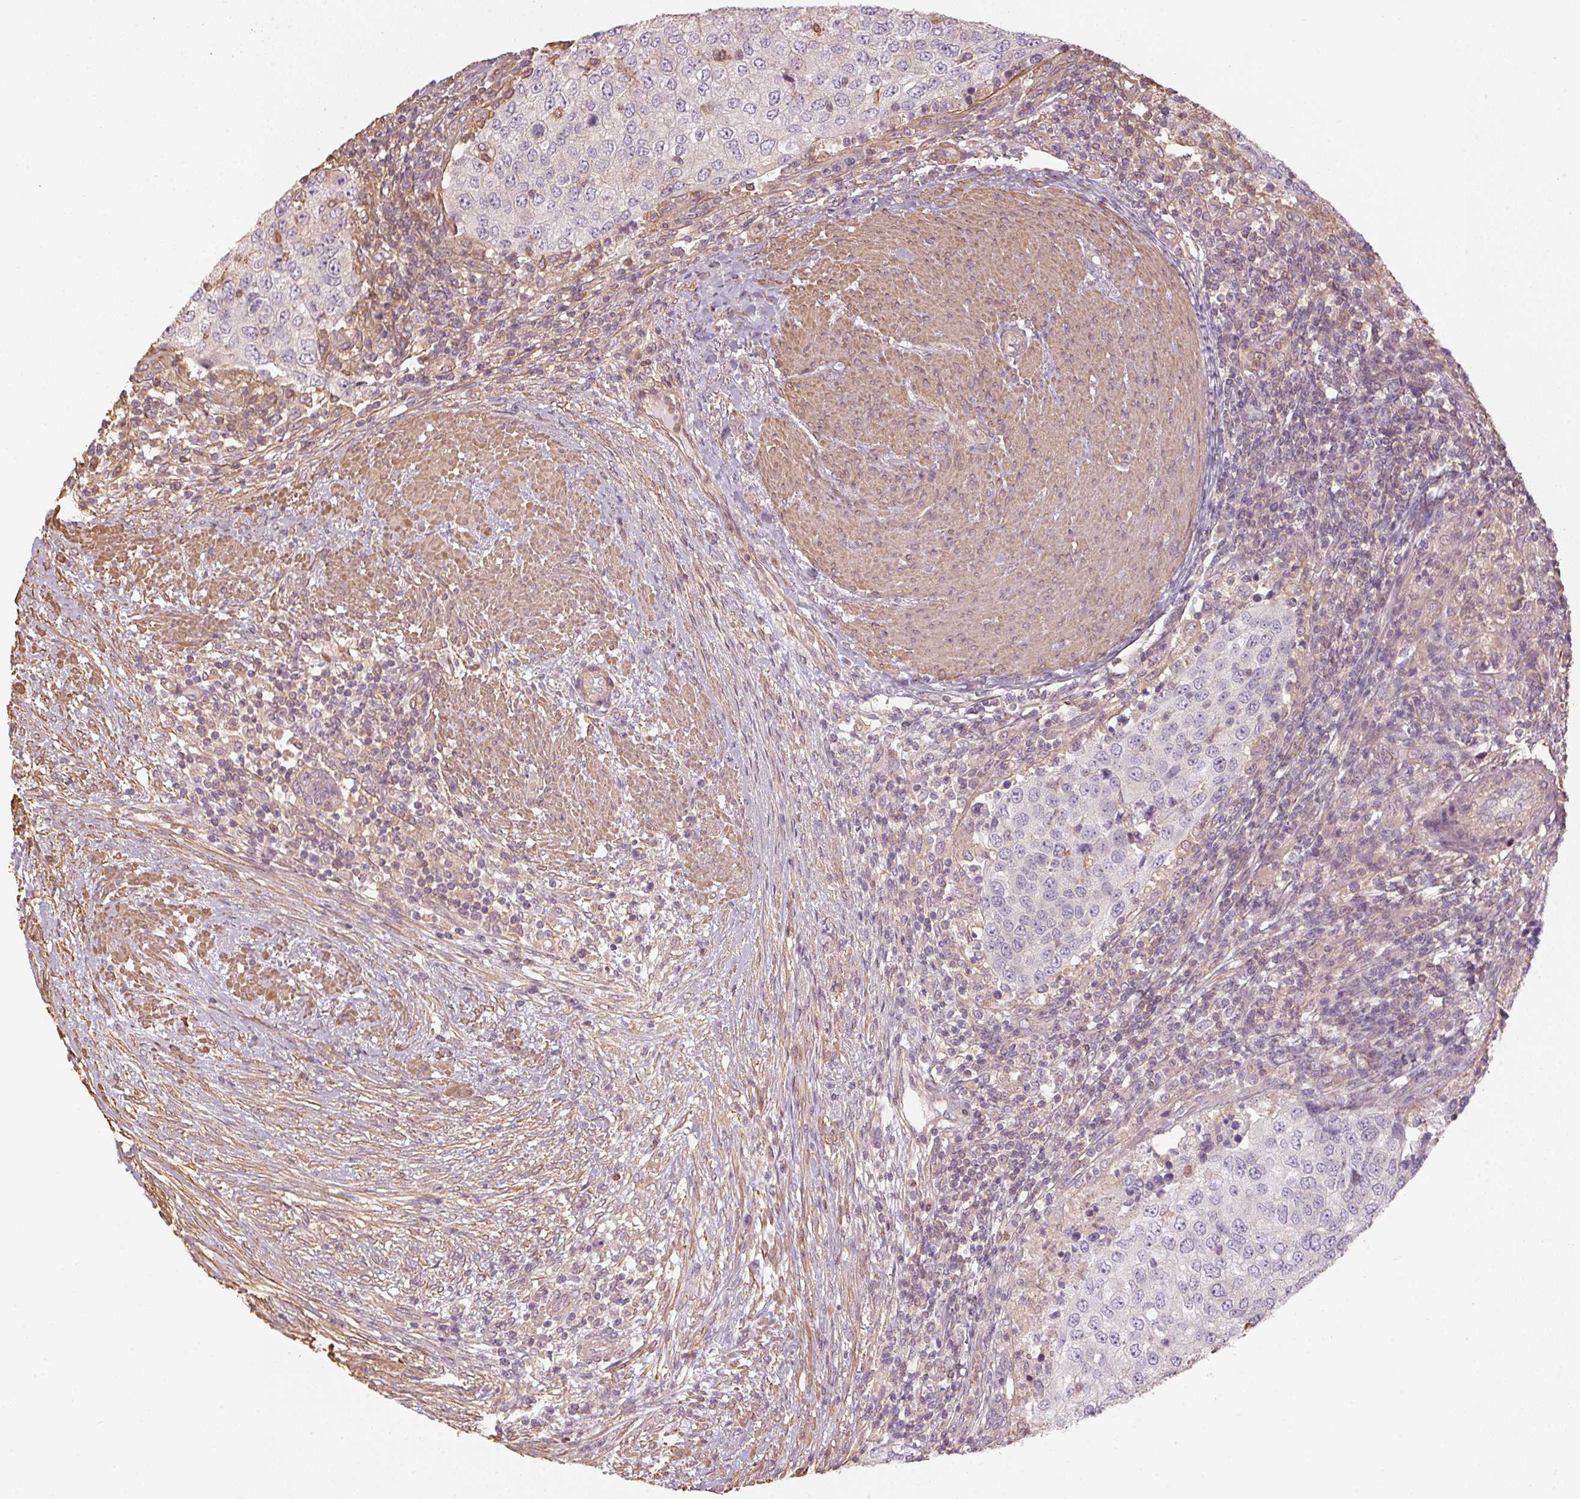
{"staining": {"intensity": "negative", "quantity": "none", "location": "none"}, "tissue": "urothelial cancer", "cell_type": "Tumor cells", "image_type": "cancer", "snomed": [{"axis": "morphology", "description": "Urothelial carcinoma, High grade"}, {"axis": "topography", "description": "Urinary bladder"}], "caption": "Immunohistochemistry (IHC) histopathology image of neoplastic tissue: urothelial carcinoma (high-grade) stained with DAB (3,3'-diaminobenzidine) displays no significant protein positivity in tumor cells.", "gene": "QDPR", "patient": {"sex": "female", "age": 78}}